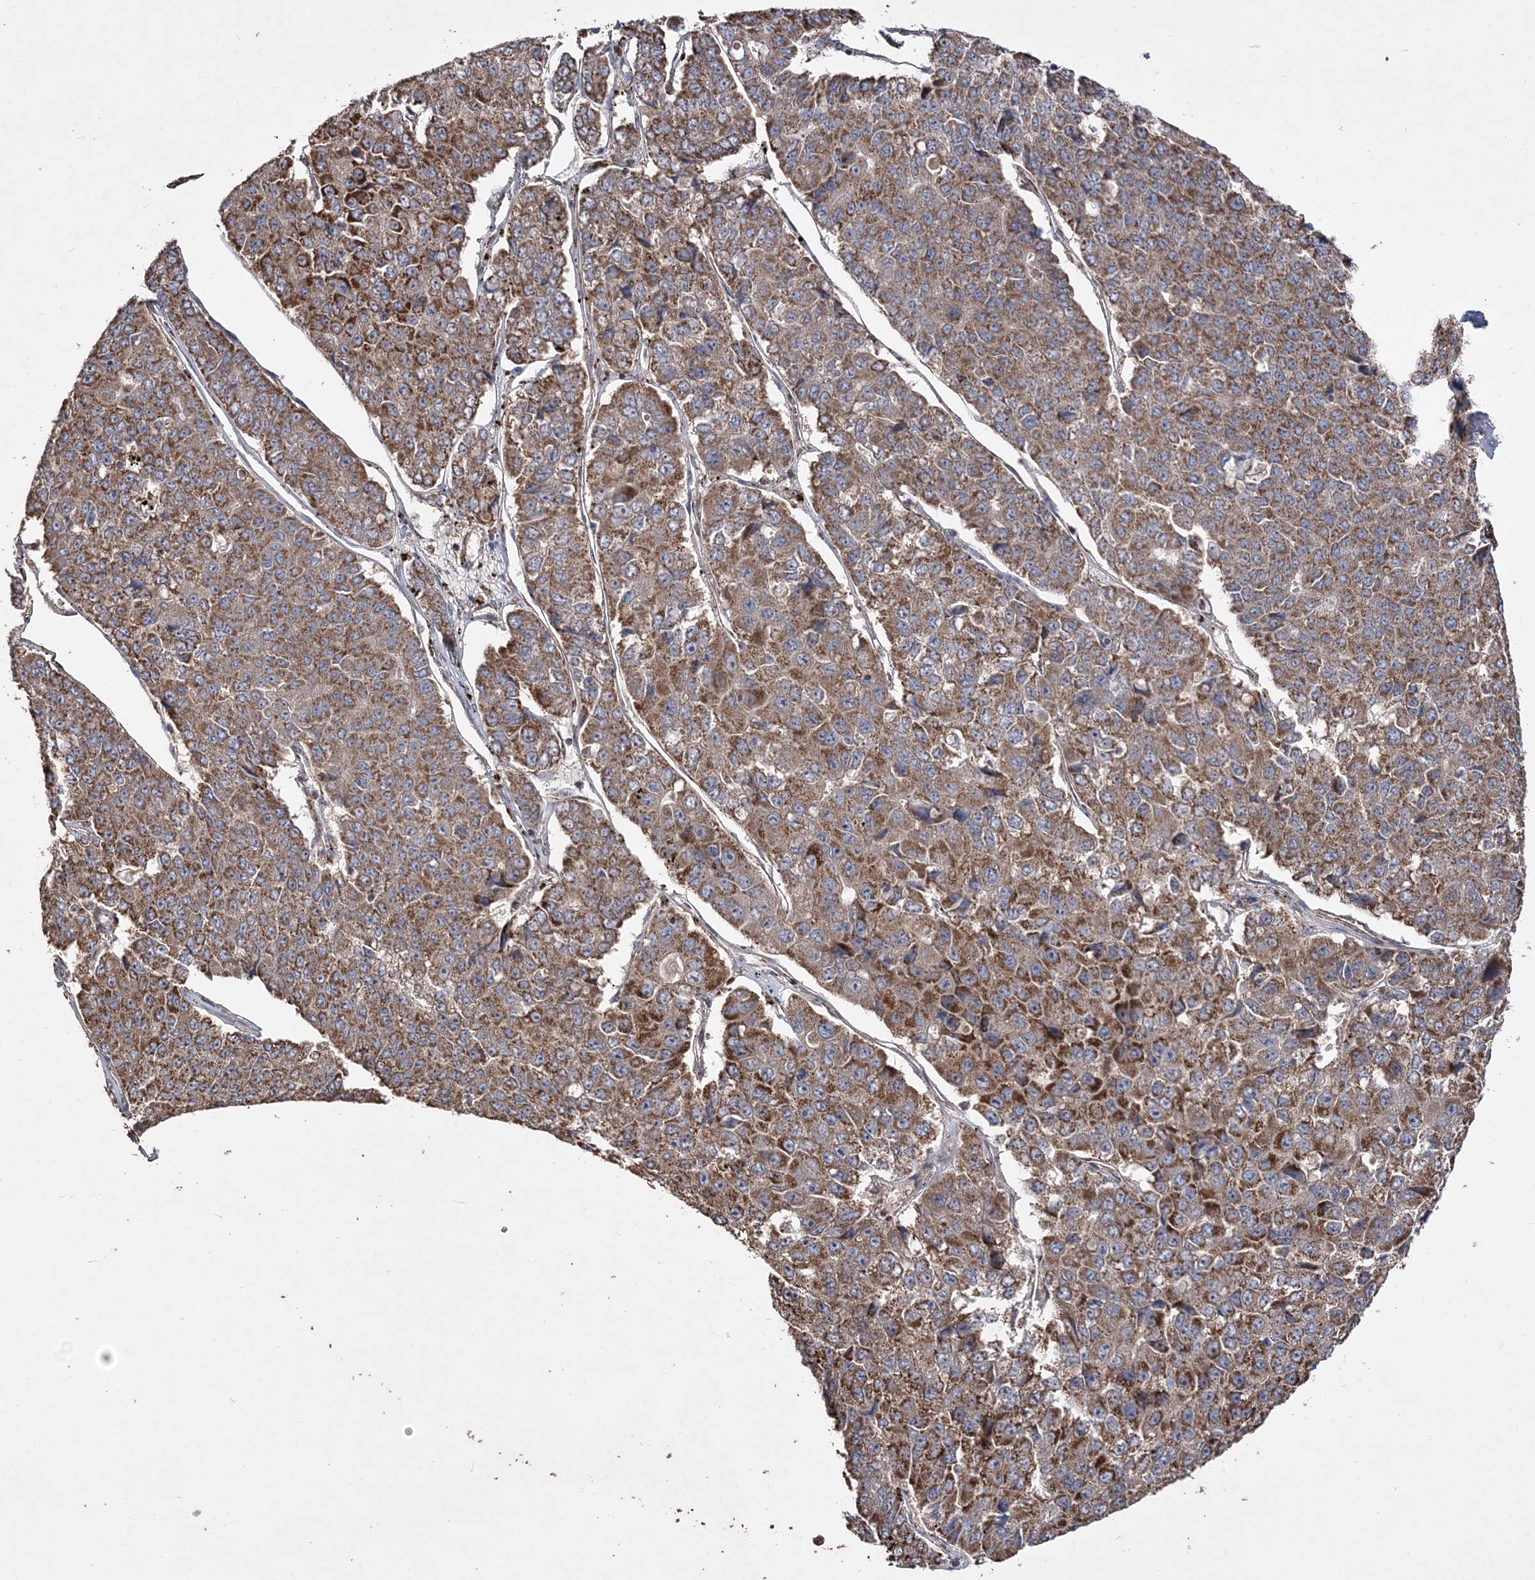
{"staining": {"intensity": "strong", "quantity": ">75%", "location": "cytoplasmic/membranous"}, "tissue": "pancreatic cancer", "cell_type": "Tumor cells", "image_type": "cancer", "snomed": [{"axis": "morphology", "description": "Adenocarcinoma, NOS"}, {"axis": "topography", "description": "Pancreas"}], "caption": "Approximately >75% of tumor cells in human adenocarcinoma (pancreatic) reveal strong cytoplasmic/membranous protein positivity as visualized by brown immunohistochemical staining.", "gene": "POC5", "patient": {"sex": "male", "age": 50}}